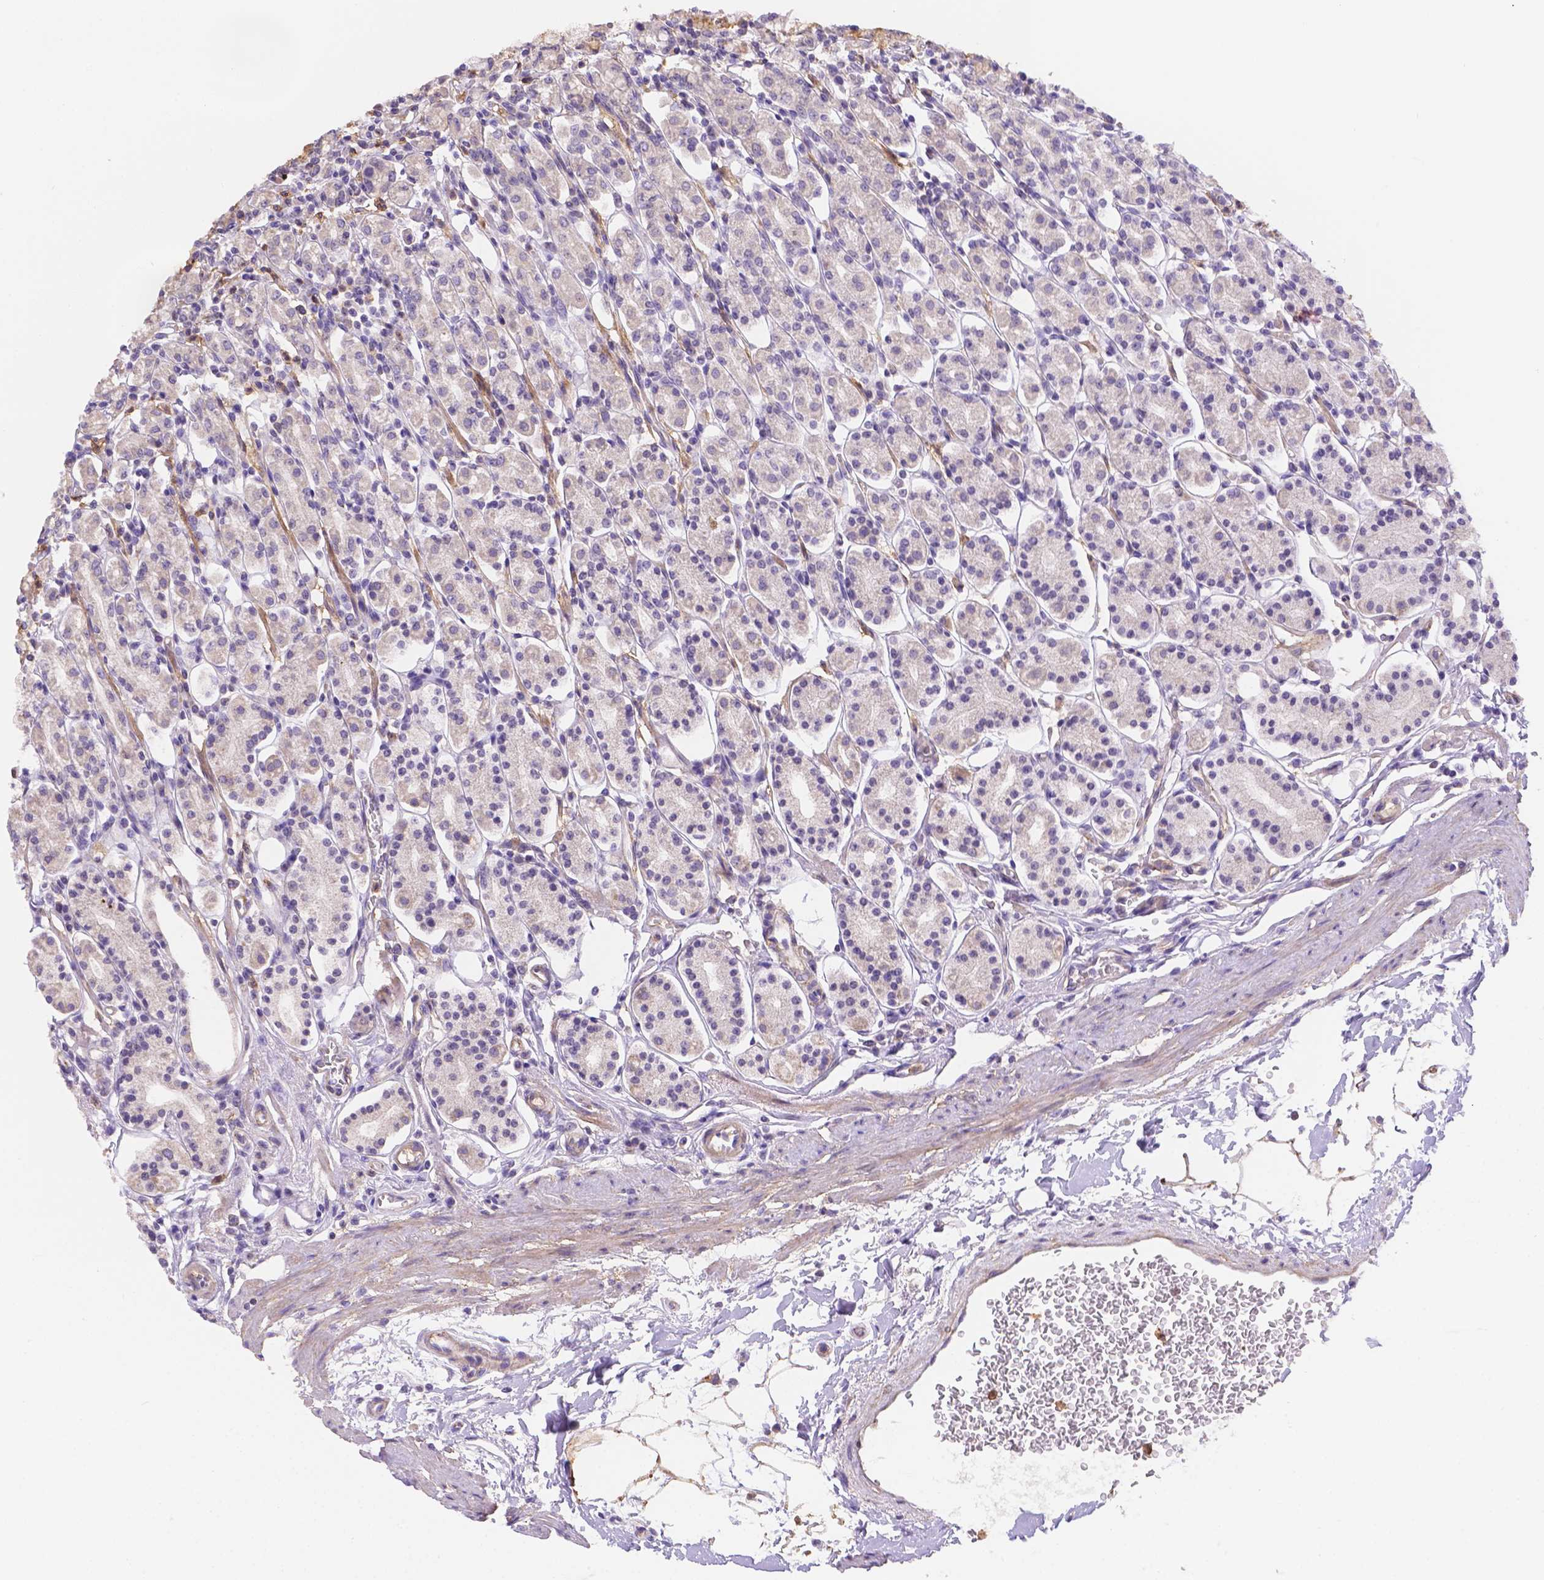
{"staining": {"intensity": "negative", "quantity": "none", "location": "none"}, "tissue": "stomach", "cell_type": "Glandular cells", "image_type": "normal", "snomed": [{"axis": "morphology", "description": "Normal tissue, NOS"}, {"axis": "topography", "description": "Stomach, upper"}, {"axis": "topography", "description": "Stomach"}], "caption": "The micrograph demonstrates no staining of glandular cells in normal stomach. (DAB immunohistochemistry visualized using brightfield microscopy, high magnification).", "gene": "NXPE2", "patient": {"sex": "male", "age": 62}}